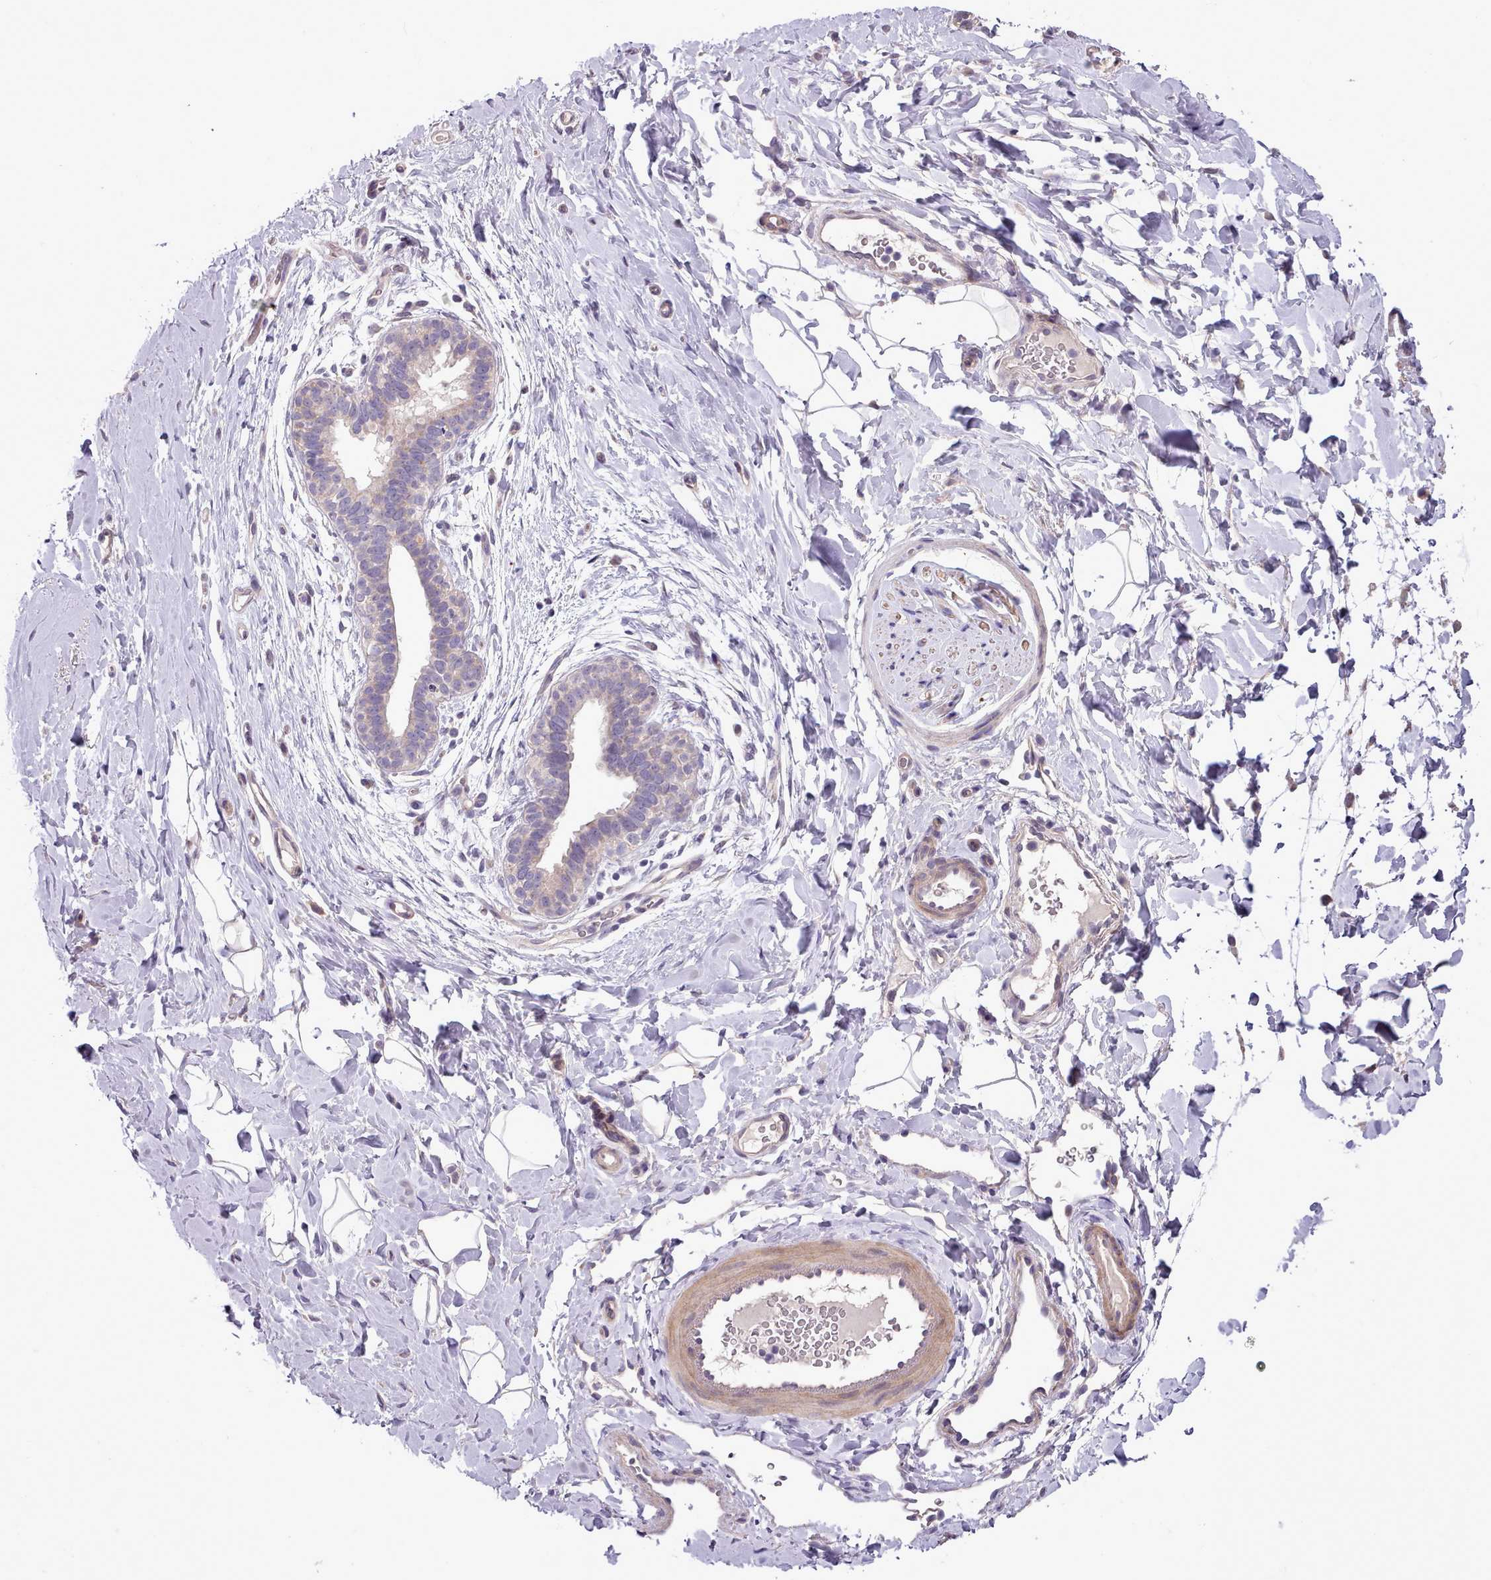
{"staining": {"intensity": "negative", "quantity": "none", "location": "none"}, "tissue": "adipose tissue", "cell_type": "Adipocytes", "image_type": "normal", "snomed": [{"axis": "morphology", "description": "Normal tissue, NOS"}, {"axis": "topography", "description": "Breast"}], "caption": "Immunohistochemical staining of unremarkable human adipose tissue demonstrates no significant expression in adipocytes. Brightfield microscopy of IHC stained with DAB (3,3'-diaminobenzidine) (brown) and hematoxylin (blue), captured at high magnification.", "gene": "SETX", "patient": {"sex": "female", "age": 26}}